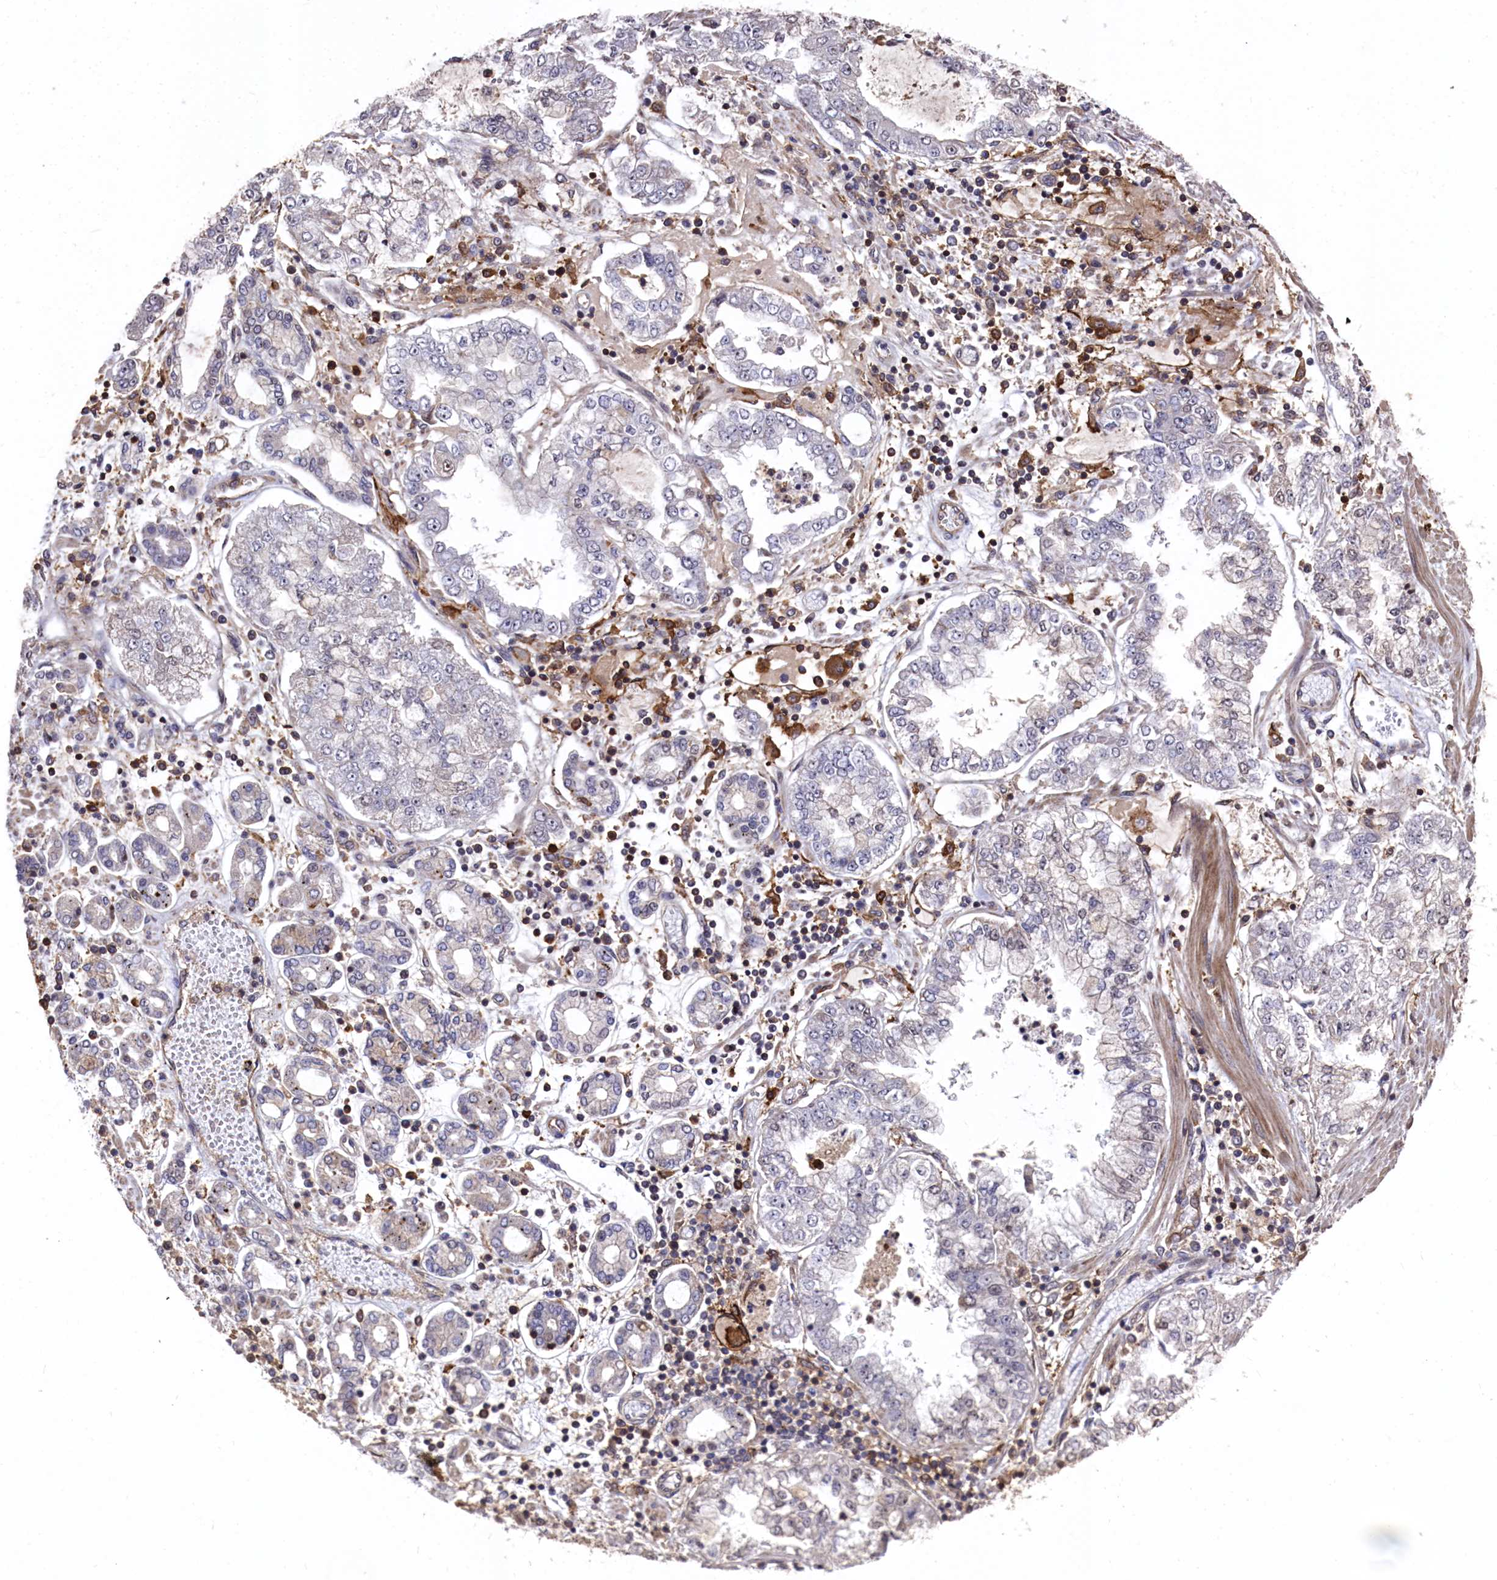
{"staining": {"intensity": "negative", "quantity": "none", "location": "none"}, "tissue": "stomach cancer", "cell_type": "Tumor cells", "image_type": "cancer", "snomed": [{"axis": "morphology", "description": "Adenocarcinoma, NOS"}, {"axis": "topography", "description": "Stomach"}], "caption": "An IHC image of stomach cancer is shown. There is no staining in tumor cells of stomach cancer.", "gene": "PLEKHO2", "patient": {"sex": "male", "age": 76}}